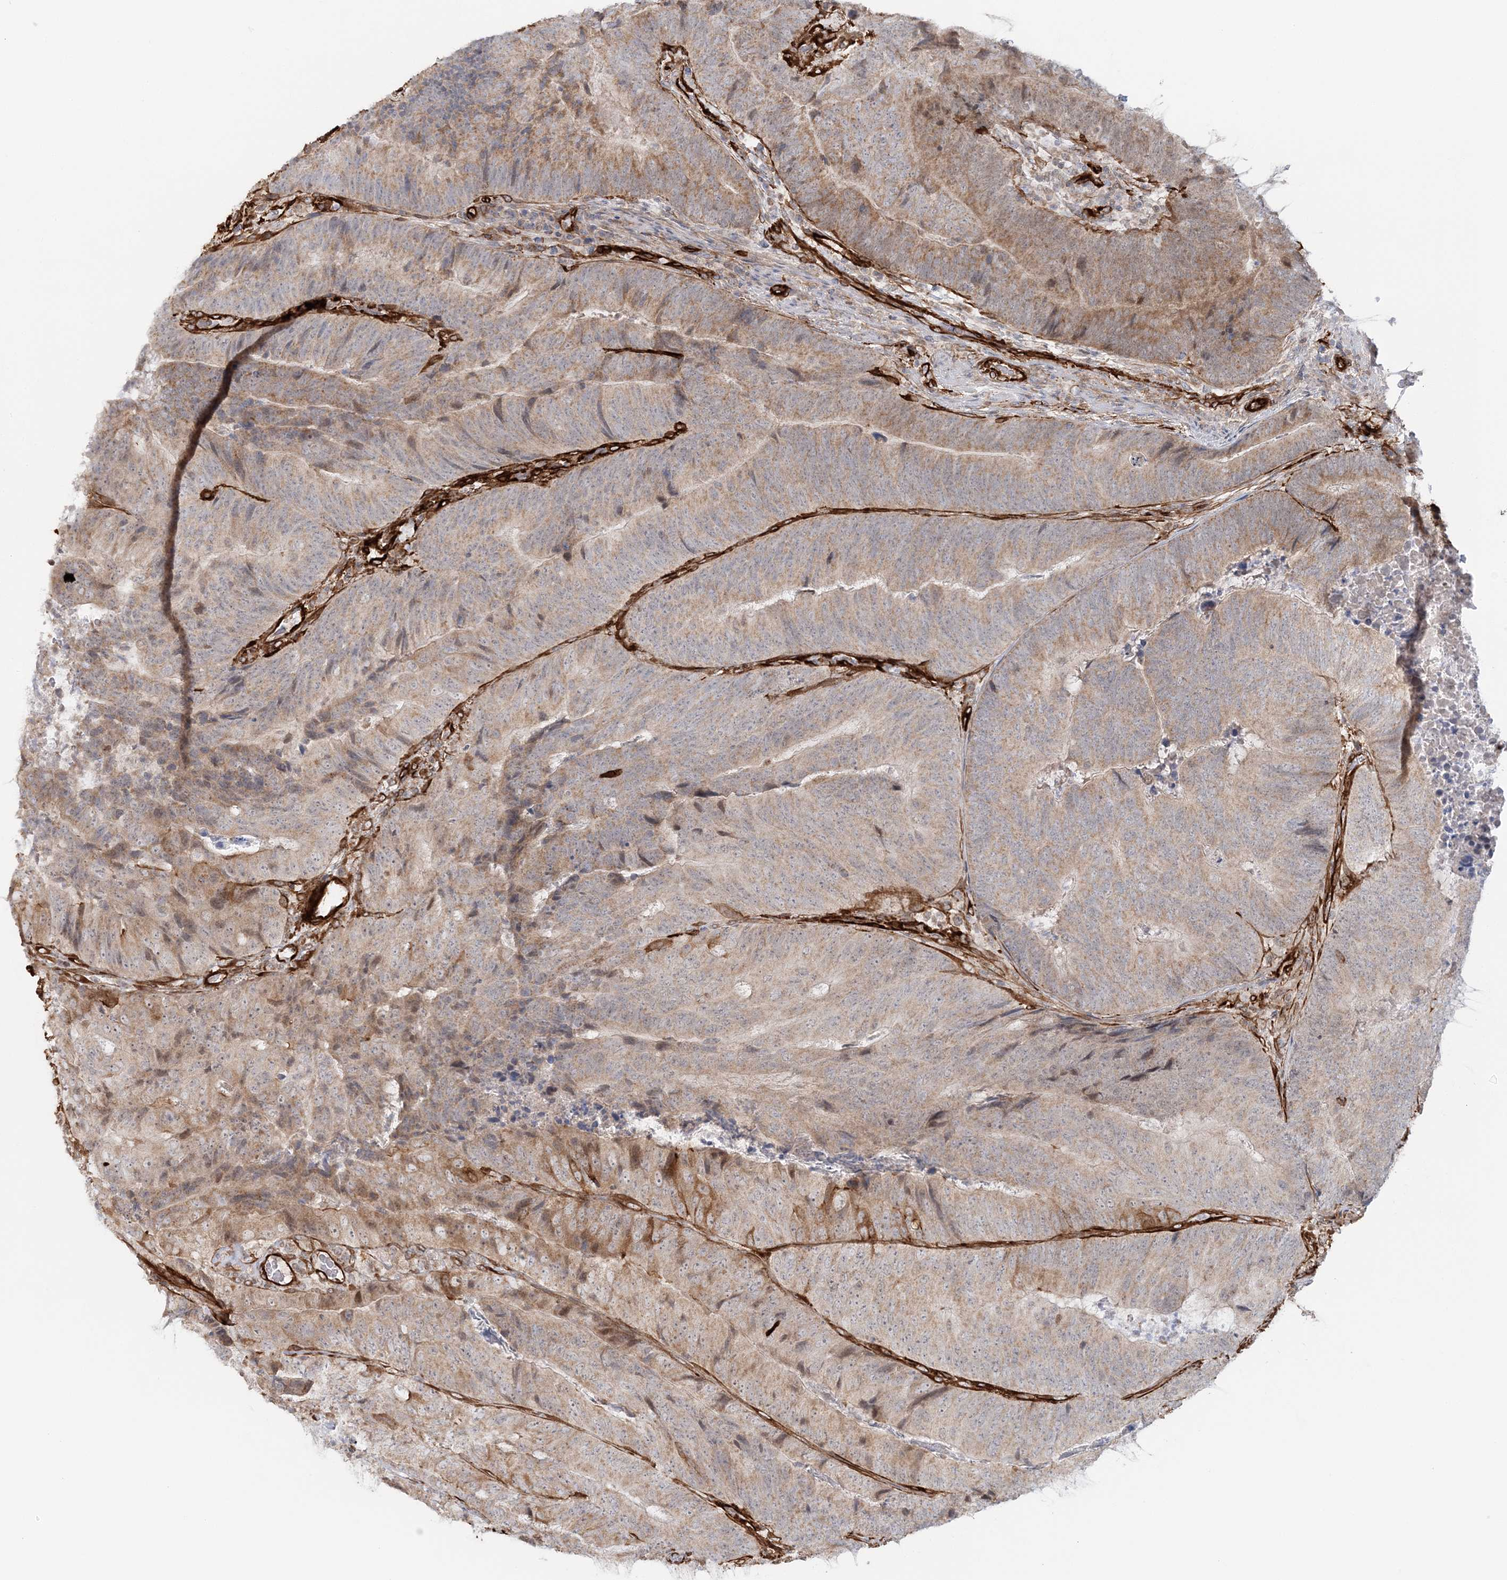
{"staining": {"intensity": "weak", "quantity": ">75%", "location": "cytoplasmic/membranous"}, "tissue": "colorectal cancer", "cell_type": "Tumor cells", "image_type": "cancer", "snomed": [{"axis": "morphology", "description": "Adenocarcinoma, NOS"}, {"axis": "topography", "description": "Colon"}], "caption": "Colorectal adenocarcinoma stained for a protein (brown) displays weak cytoplasmic/membranous positive positivity in about >75% of tumor cells.", "gene": "AFAP1L2", "patient": {"sex": "female", "age": 67}}